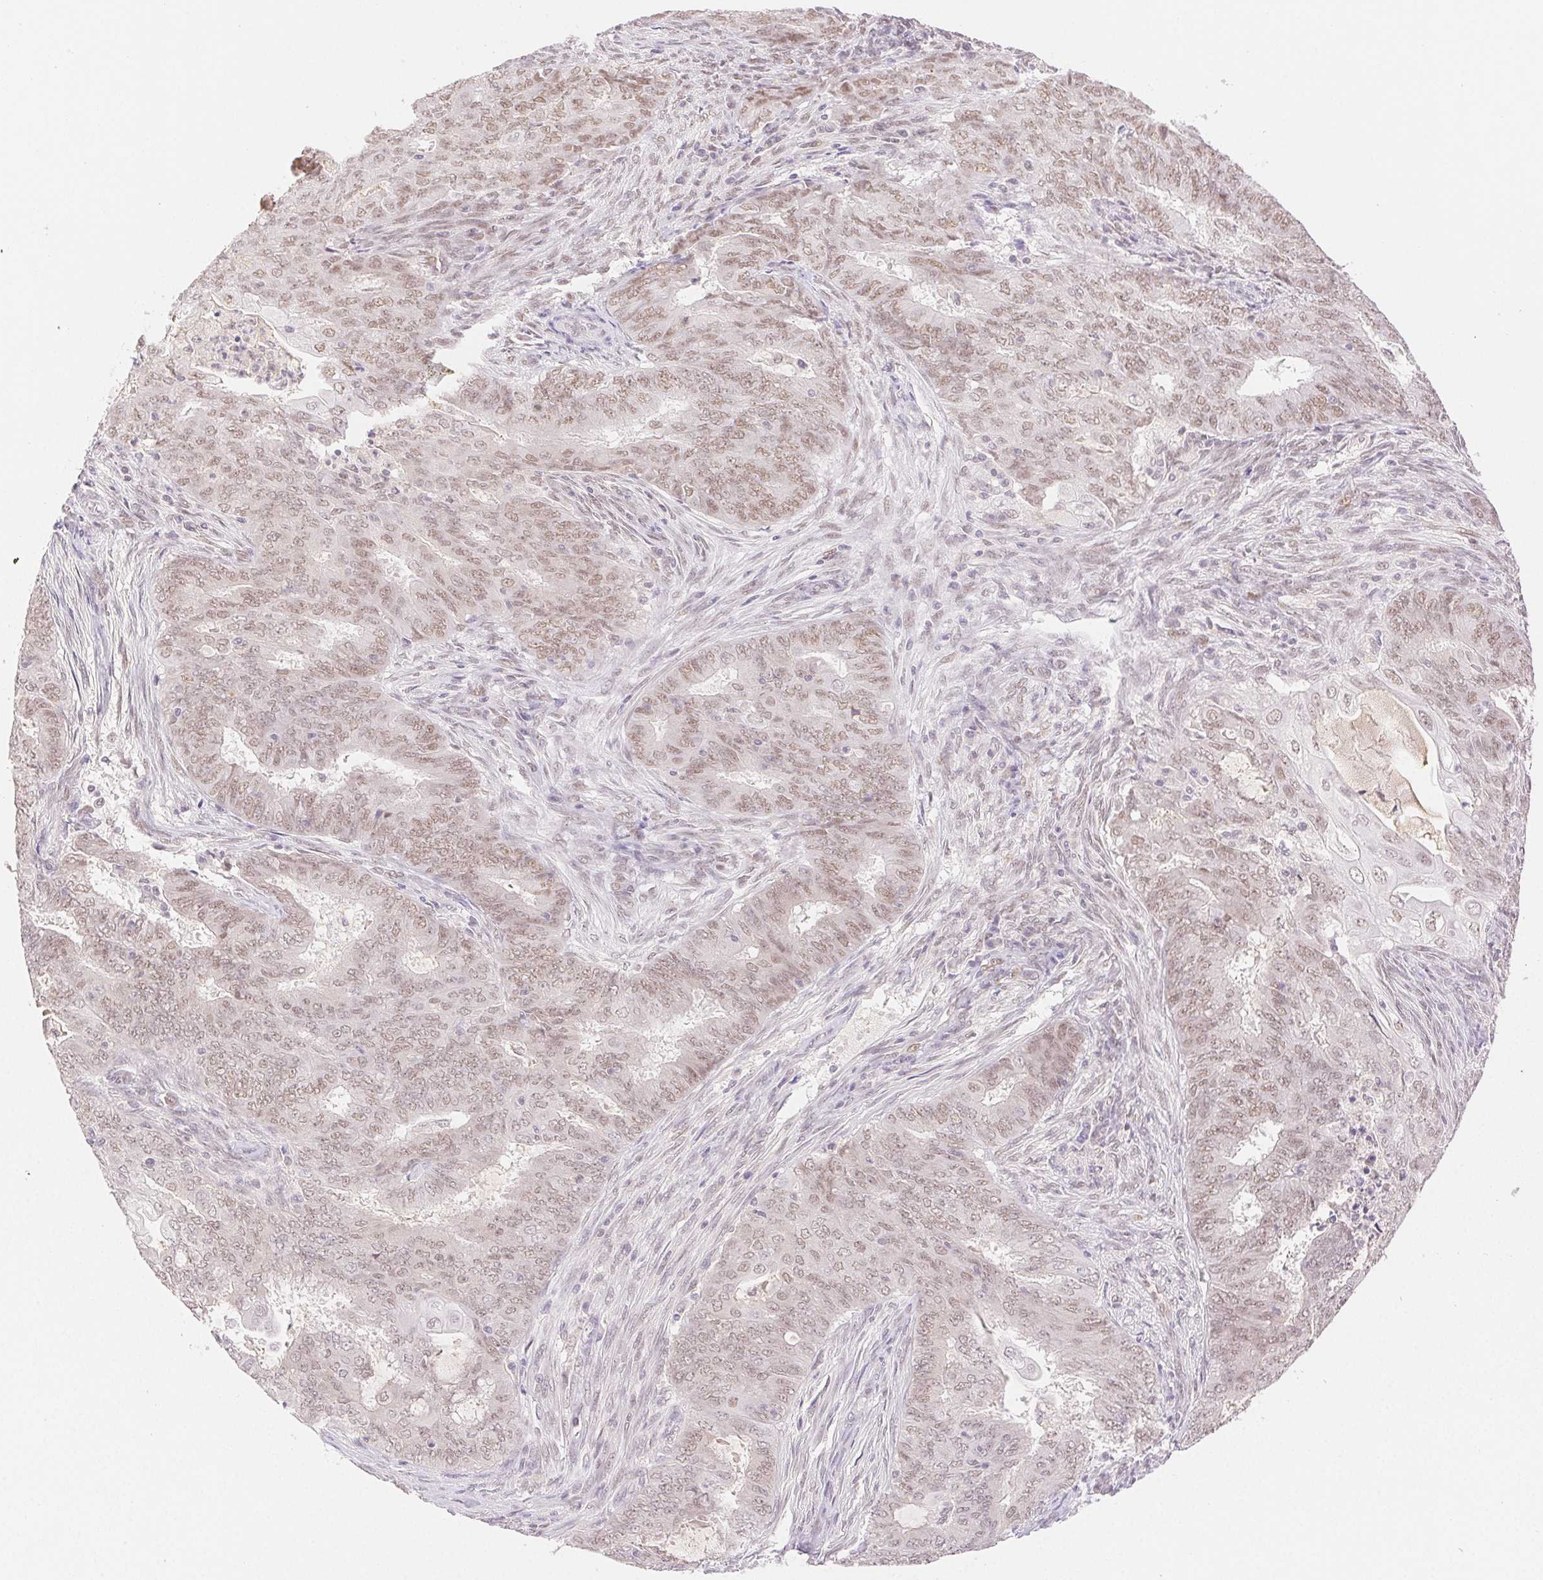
{"staining": {"intensity": "moderate", "quantity": "25%-75%", "location": "nuclear"}, "tissue": "endometrial cancer", "cell_type": "Tumor cells", "image_type": "cancer", "snomed": [{"axis": "morphology", "description": "Adenocarcinoma, NOS"}, {"axis": "topography", "description": "Endometrium"}], "caption": "DAB (3,3'-diaminobenzidine) immunohistochemical staining of human endometrial cancer exhibits moderate nuclear protein positivity in approximately 25%-75% of tumor cells.", "gene": "H2AZ2", "patient": {"sex": "female", "age": 62}}